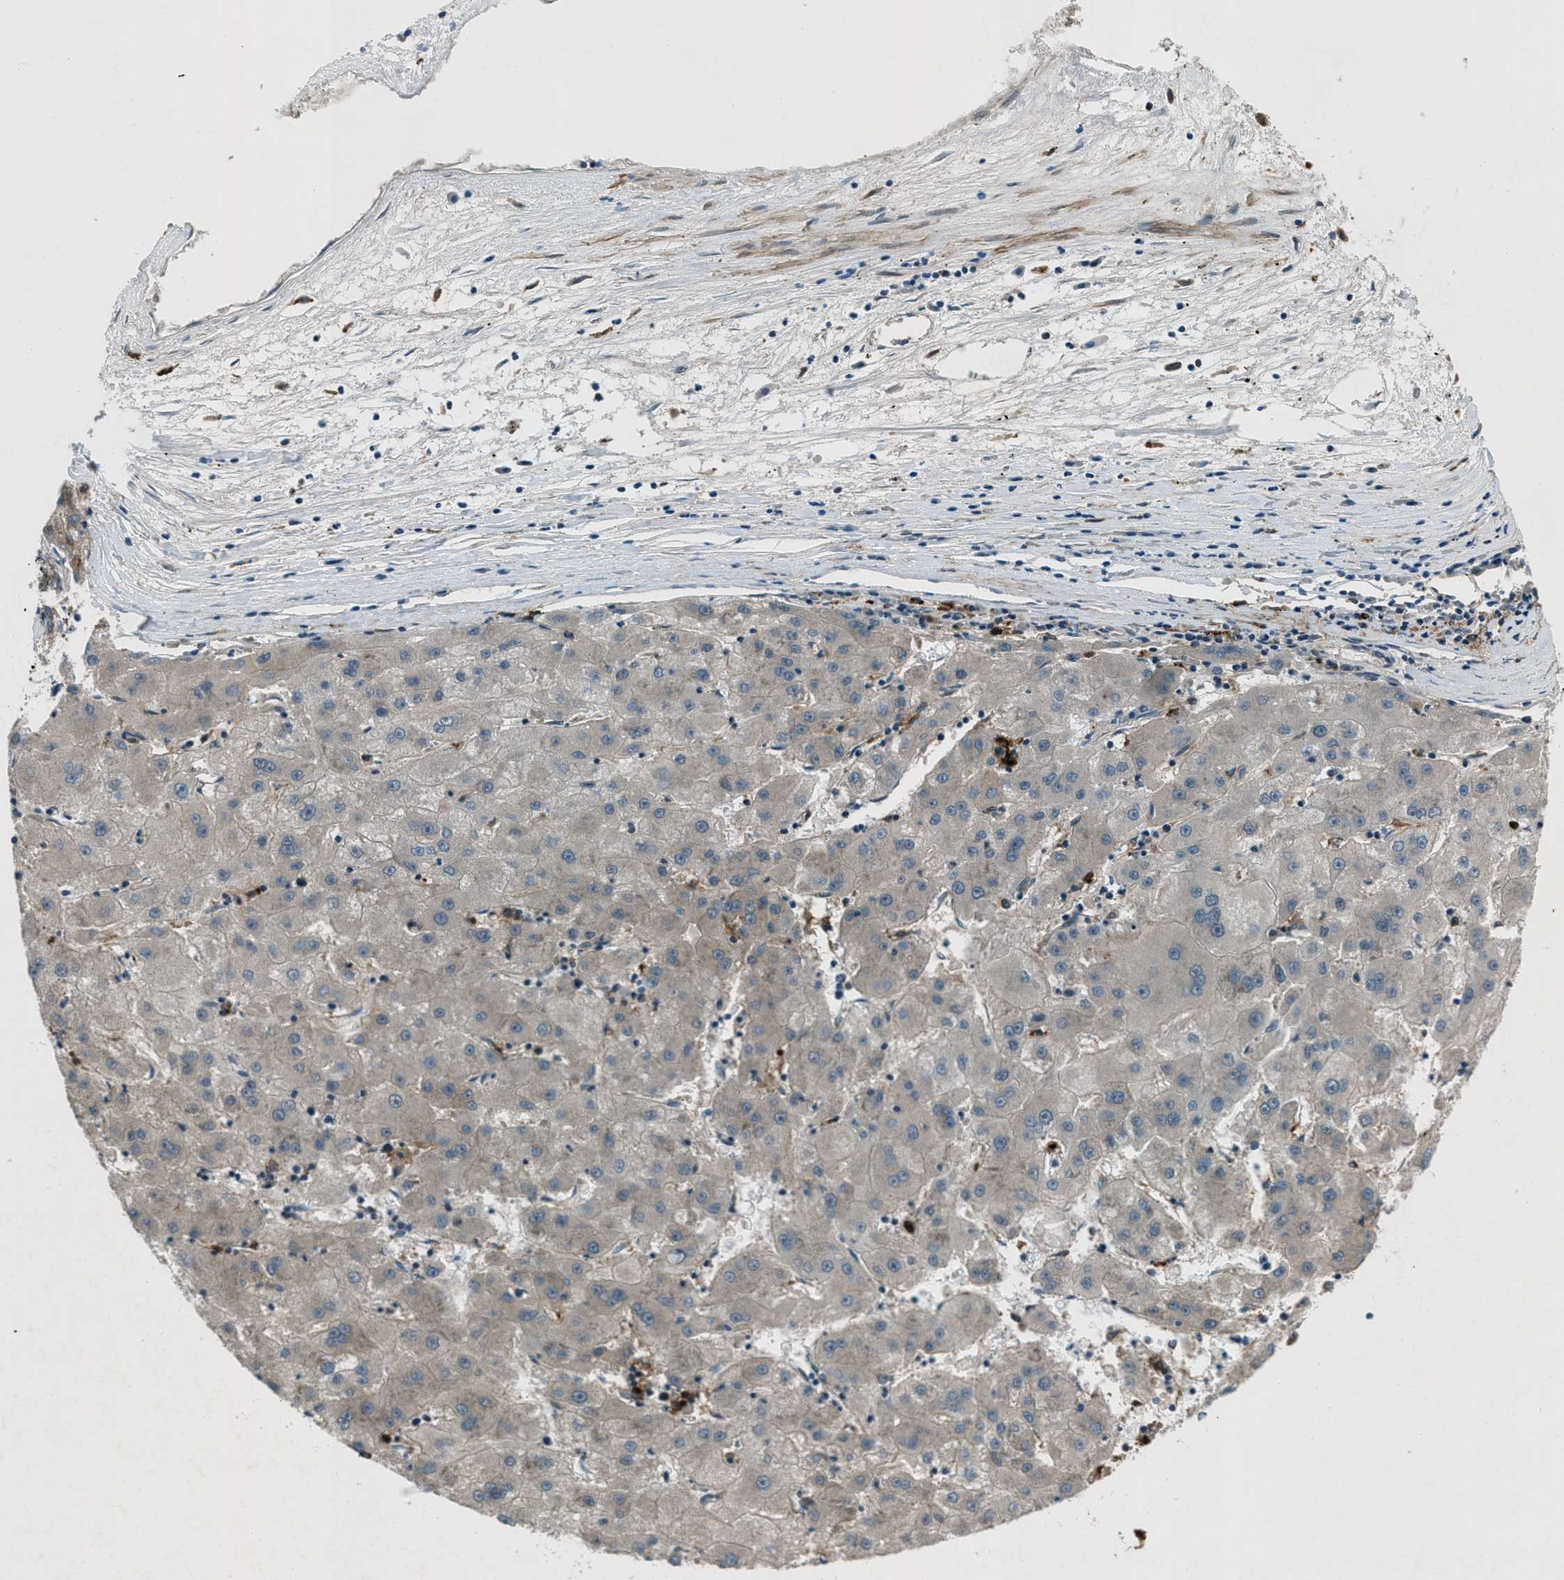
{"staining": {"intensity": "weak", "quantity": ">75%", "location": "cytoplasmic/membranous"}, "tissue": "liver cancer", "cell_type": "Tumor cells", "image_type": "cancer", "snomed": [{"axis": "morphology", "description": "Carcinoma, Hepatocellular, NOS"}, {"axis": "topography", "description": "Liver"}], "caption": "The immunohistochemical stain labels weak cytoplasmic/membranous staining in tumor cells of liver cancer tissue. The staining was performed using DAB to visualize the protein expression in brown, while the nuclei were stained in blue with hematoxylin (Magnification: 20x).", "gene": "EPSTI1", "patient": {"sex": "male", "age": 72}}